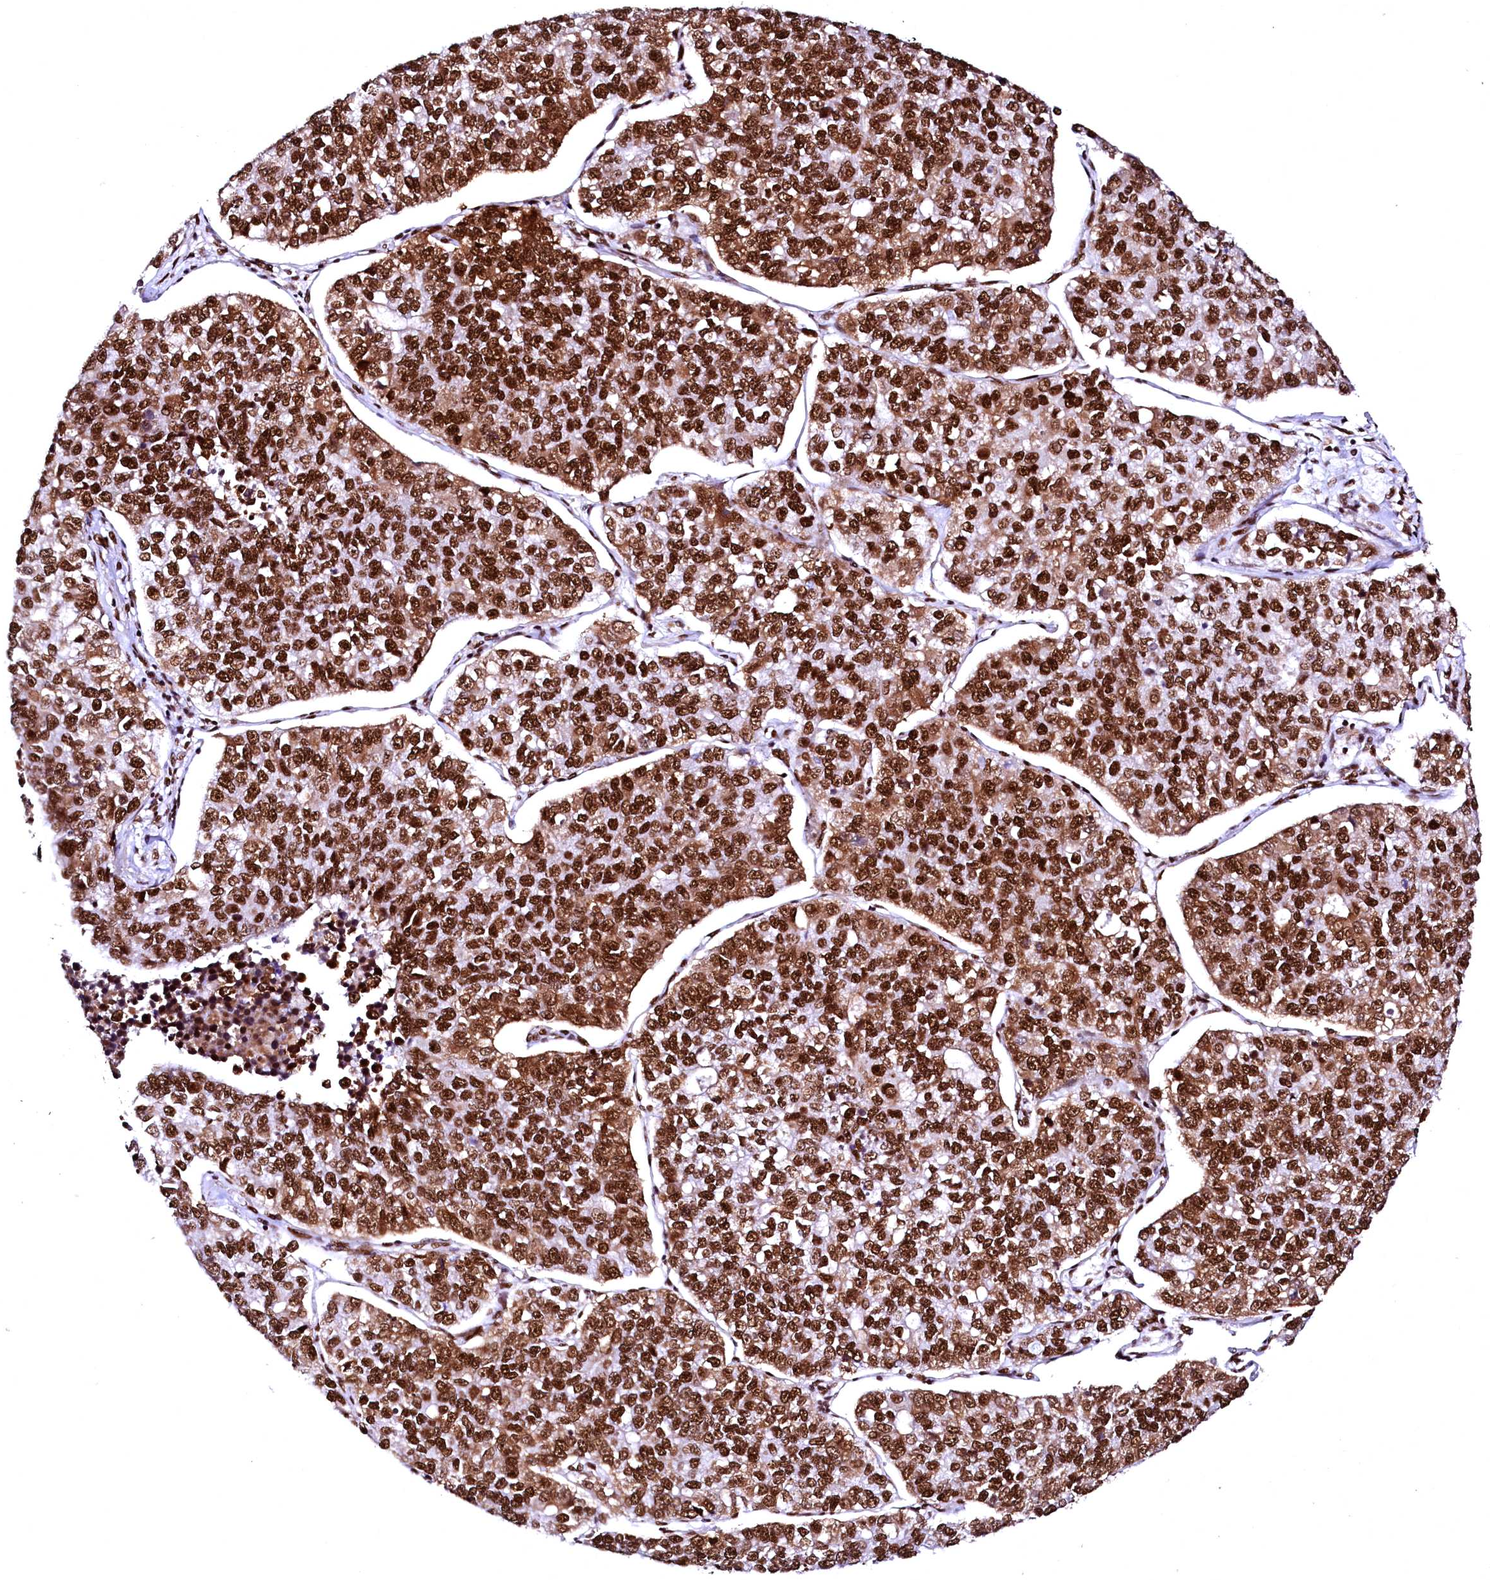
{"staining": {"intensity": "strong", "quantity": ">75%", "location": "cytoplasmic/membranous,nuclear"}, "tissue": "lung cancer", "cell_type": "Tumor cells", "image_type": "cancer", "snomed": [{"axis": "morphology", "description": "Adenocarcinoma, NOS"}, {"axis": "topography", "description": "Lung"}], "caption": "High-magnification brightfield microscopy of lung cancer (adenocarcinoma) stained with DAB (brown) and counterstained with hematoxylin (blue). tumor cells exhibit strong cytoplasmic/membranous and nuclear staining is appreciated in about>75% of cells.", "gene": "CPSF6", "patient": {"sex": "male", "age": 49}}